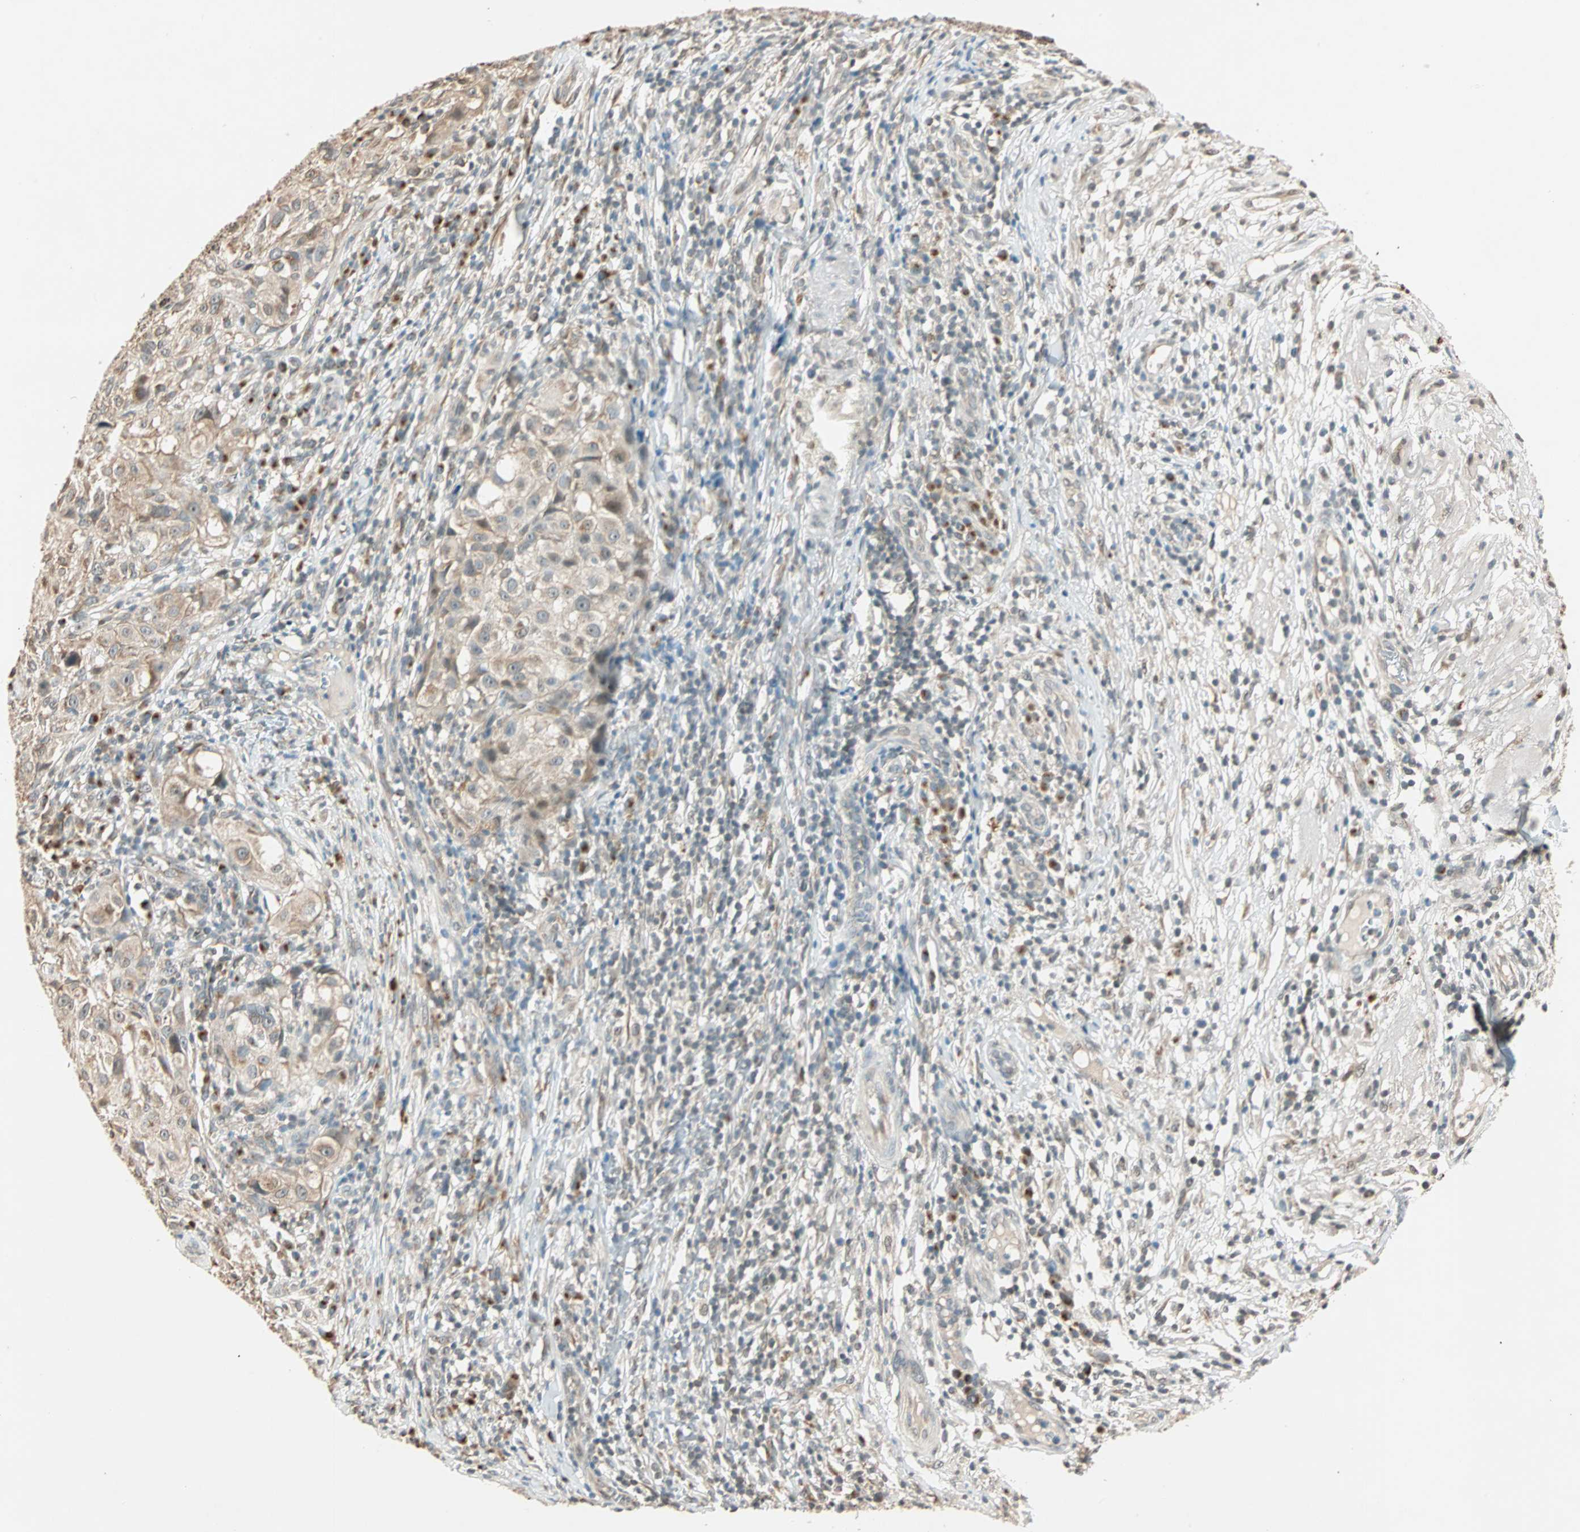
{"staining": {"intensity": "weak", "quantity": "25%-75%", "location": "cytoplasmic/membranous"}, "tissue": "melanoma", "cell_type": "Tumor cells", "image_type": "cancer", "snomed": [{"axis": "morphology", "description": "Necrosis, NOS"}, {"axis": "morphology", "description": "Malignant melanoma, NOS"}, {"axis": "topography", "description": "Skin"}], "caption": "High-power microscopy captured an immunohistochemistry (IHC) image of malignant melanoma, revealing weak cytoplasmic/membranous positivity in about 25%-75% of tumor cells. (IHC, brightfield microscopy, high magnification).", "gene": "PRDM2", "patient": {"sex": "female", "age": 87}}